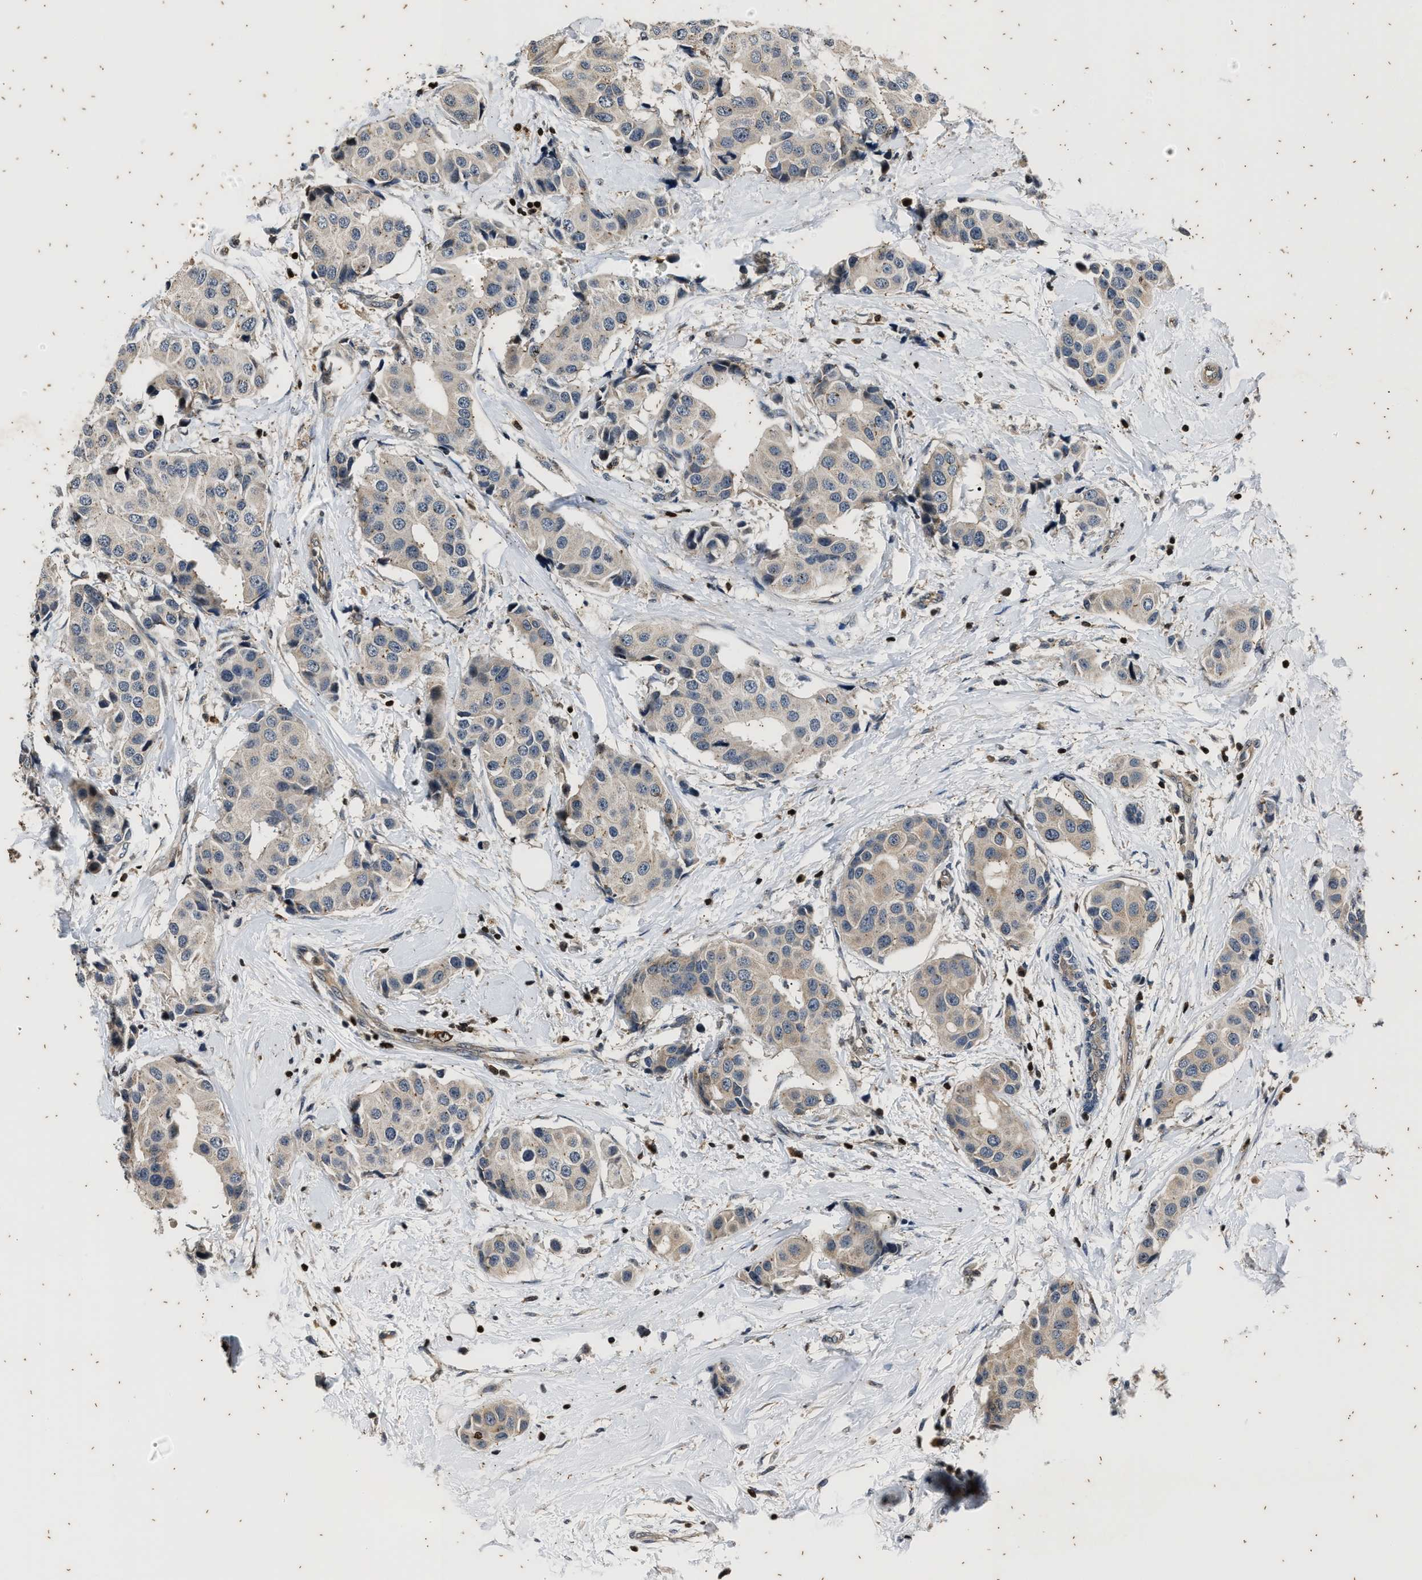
{"staining": {"intensity": "weak", "quantity": "<25%", "location": "cytoplasmic/membranous"}, "tissue": "breast cancer", "cell_type": "Tumor cells", "image_type": "cancer", "snomed": [{"axis": "morphology", "description": "Normal tissue, NOS"}, {"axis": "morphology", "description": "Duct carcinoma"}, {"axis": "topography", "description": "Breast"}], "caption": "A micrograph of breast intraductal carcinoma stained for a protein reveals no brown staining in tumor cells.", "gene": "PTPN7", "patient": {"sex": "female", "age": 39}}